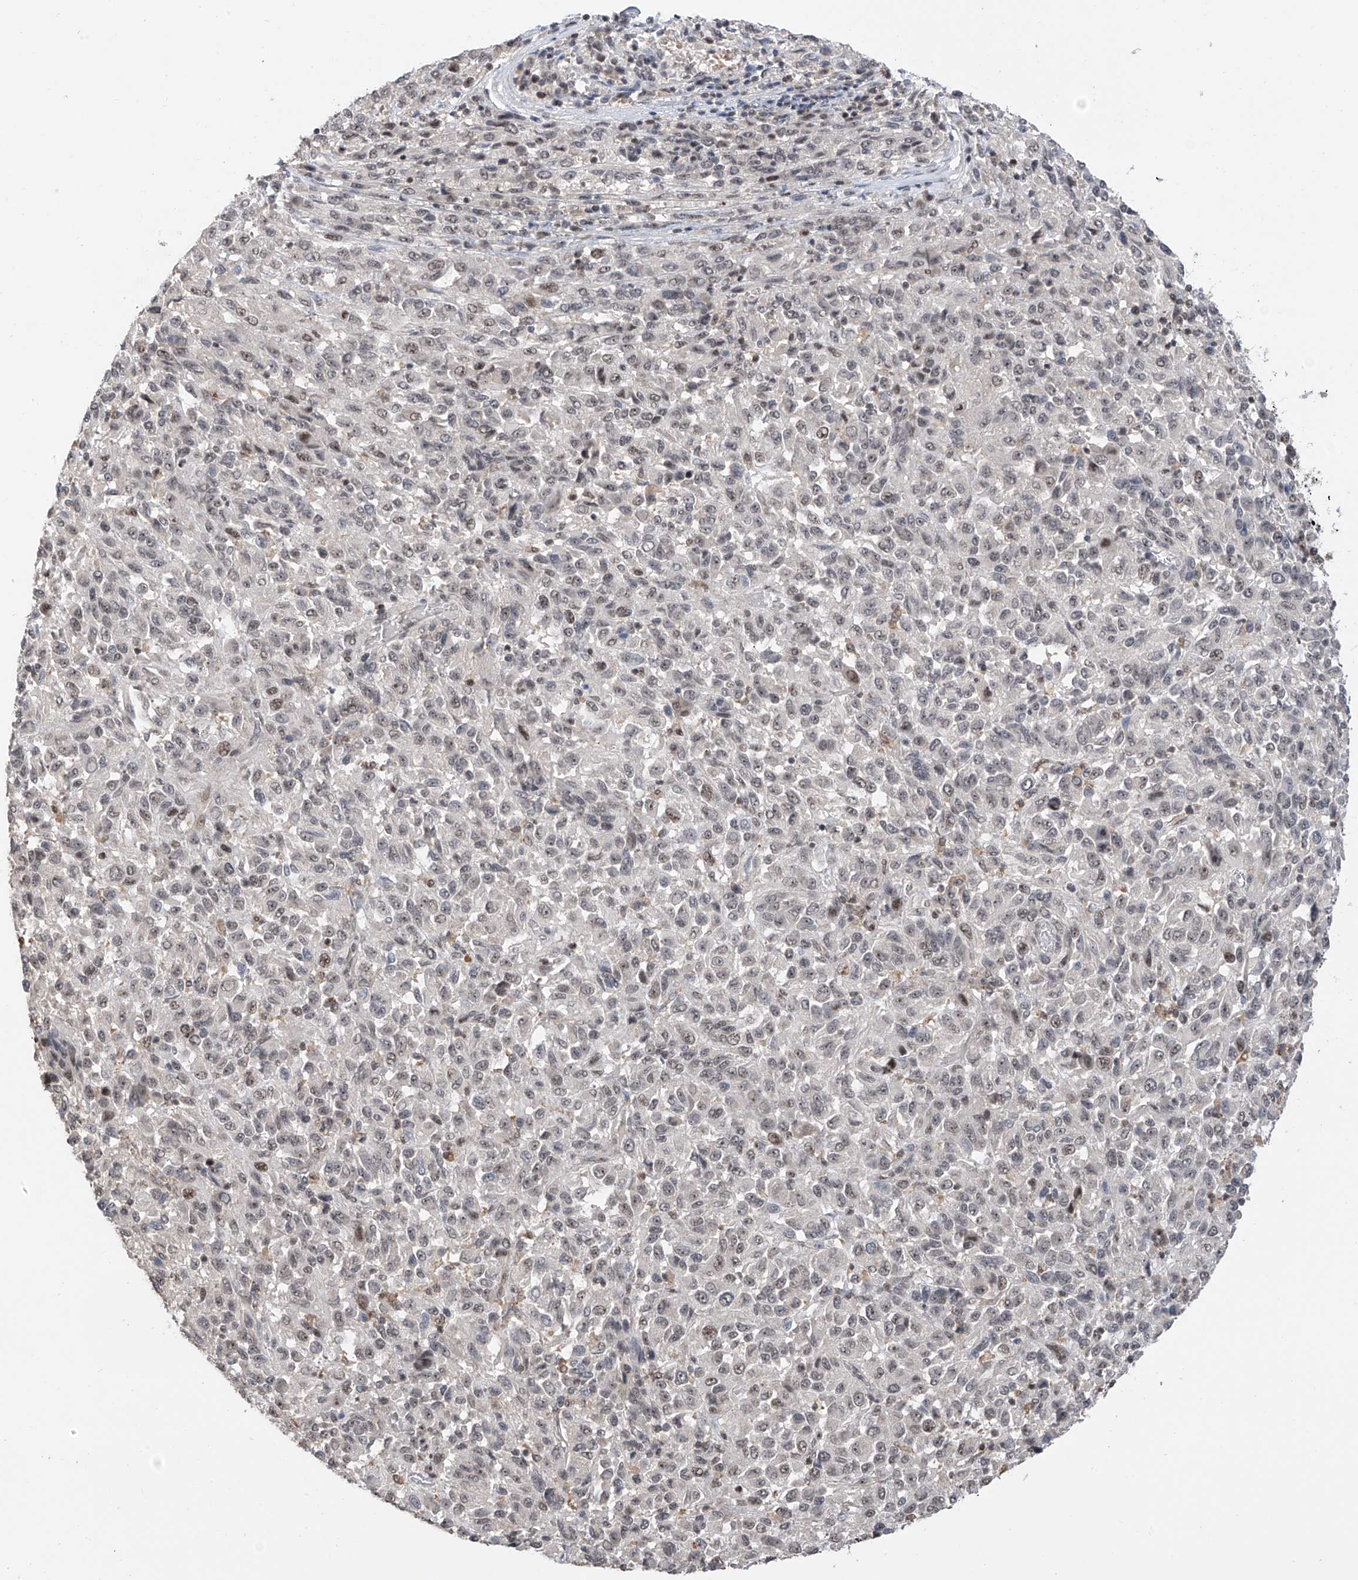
{"staining": {"intensity": "negative", "quantity": "none", "location": "none"}, "tissue": "melanoma", "cell_type": "Tumor cells", "image_type": "cancer", "snomed": [{"axis": "morphology", "description": "Malignant melanoma, Metastatic site"}, {"axis": "topography", "description": "Lung"}], "caption": "Malignant melanoma (metastatic site) was stained to show a protein in brown. There is no significant positivity in tumor cells. The staining was performed using DAB to visualize the protein expression in brown, while the nuclei were stained in blue with hematoxylin (Magnification: 20x).", "gene": "C1orf131", "patient": {"sex": "male", "age": 64}}